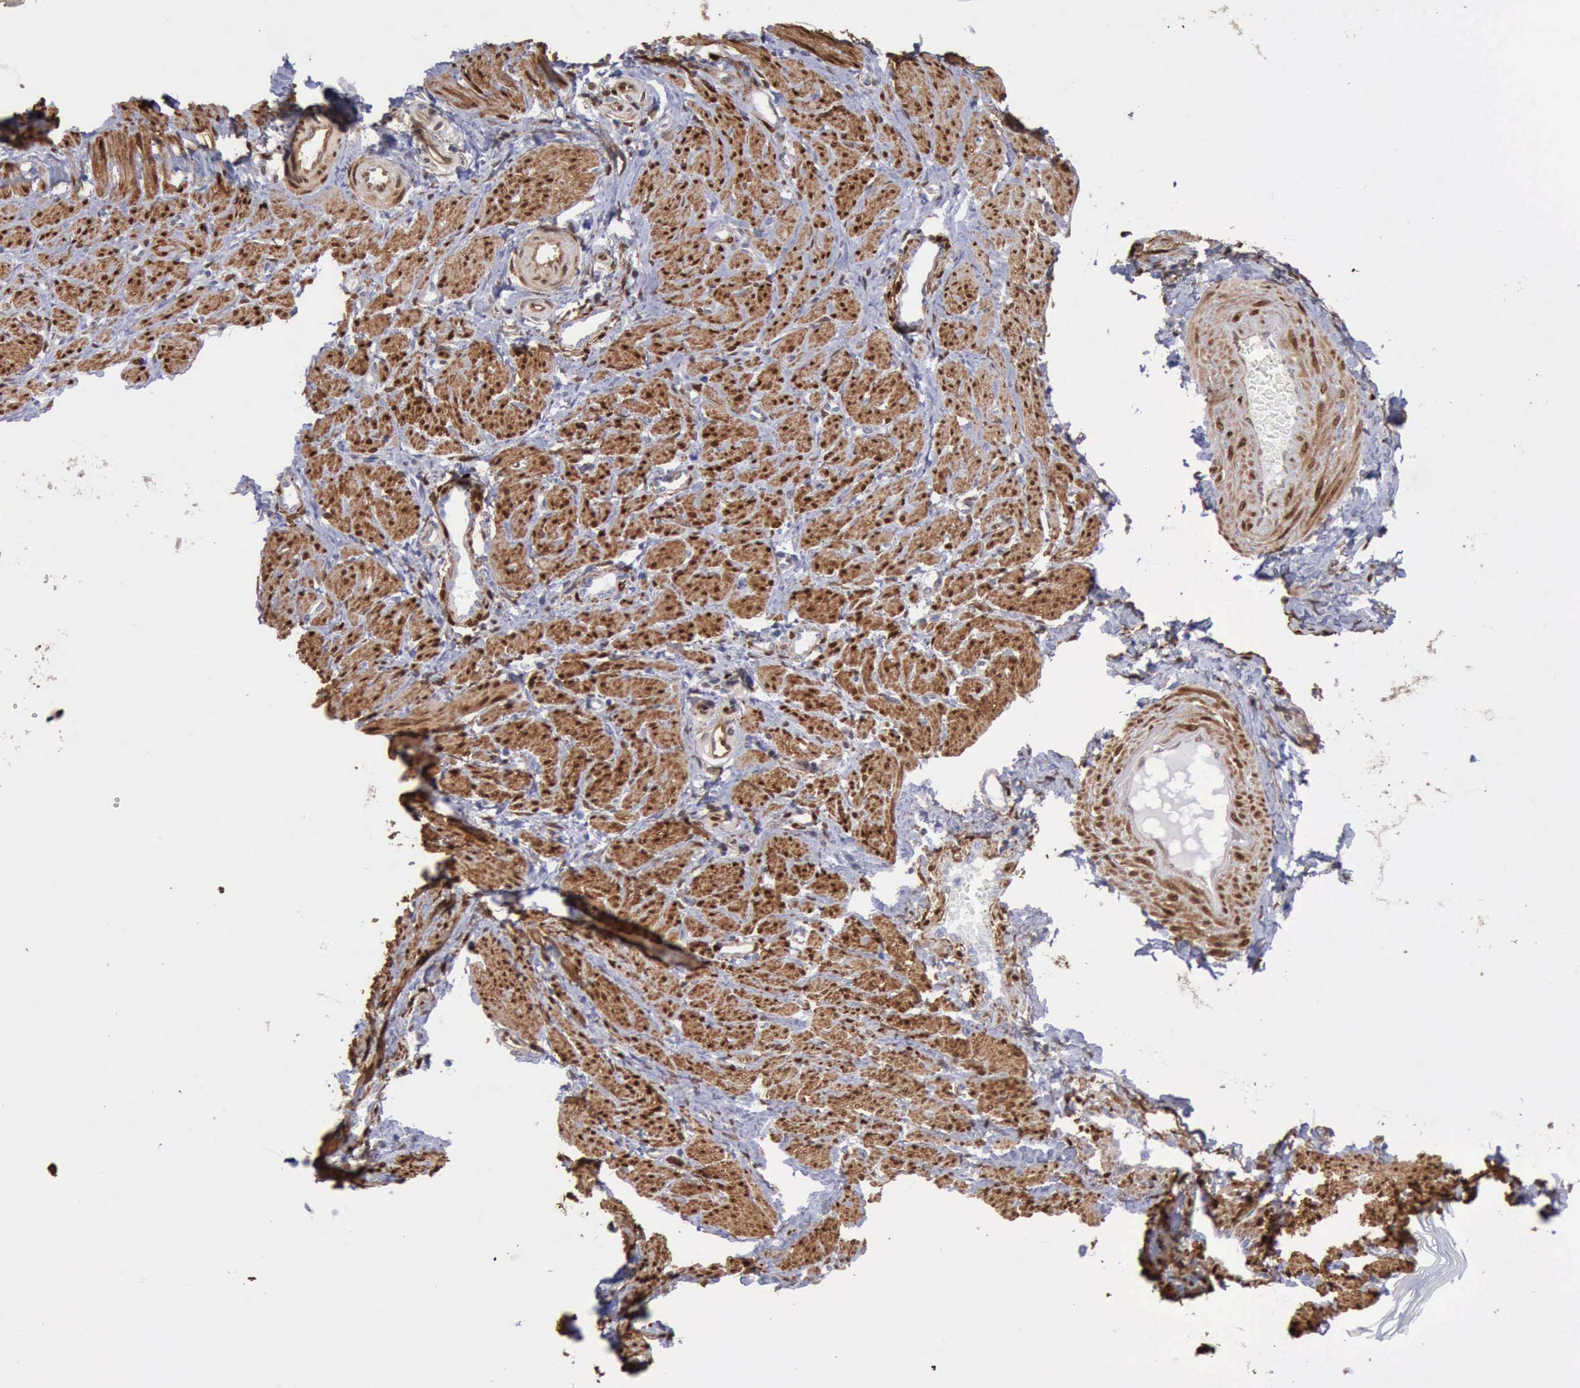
{"staining": {"intensity": "strong", "quantity": ">75%", "location": "cytoplasmic/membranous,nuclear"}, "tissue": "smooth muscle", "cell_type": "Smooth muscle cells", "image_type": "normal", "snomed": [{"axis": "morphology", "description": "Normal tissue, NOS"}, {"axis": "topography", "description": "Smooth muscle"}, {"axis": "topography", "description": "Uterus"}], "caption": "This micrograph reveals immunohistochemistry (IHC) staining of normal smooth muscle, with high strong cytoplasmic/membranous,nuclear expression in about >75% of smooth muscle cells.", "gene": "FHL1", "patient": {"sex": "female", "age": 39}}